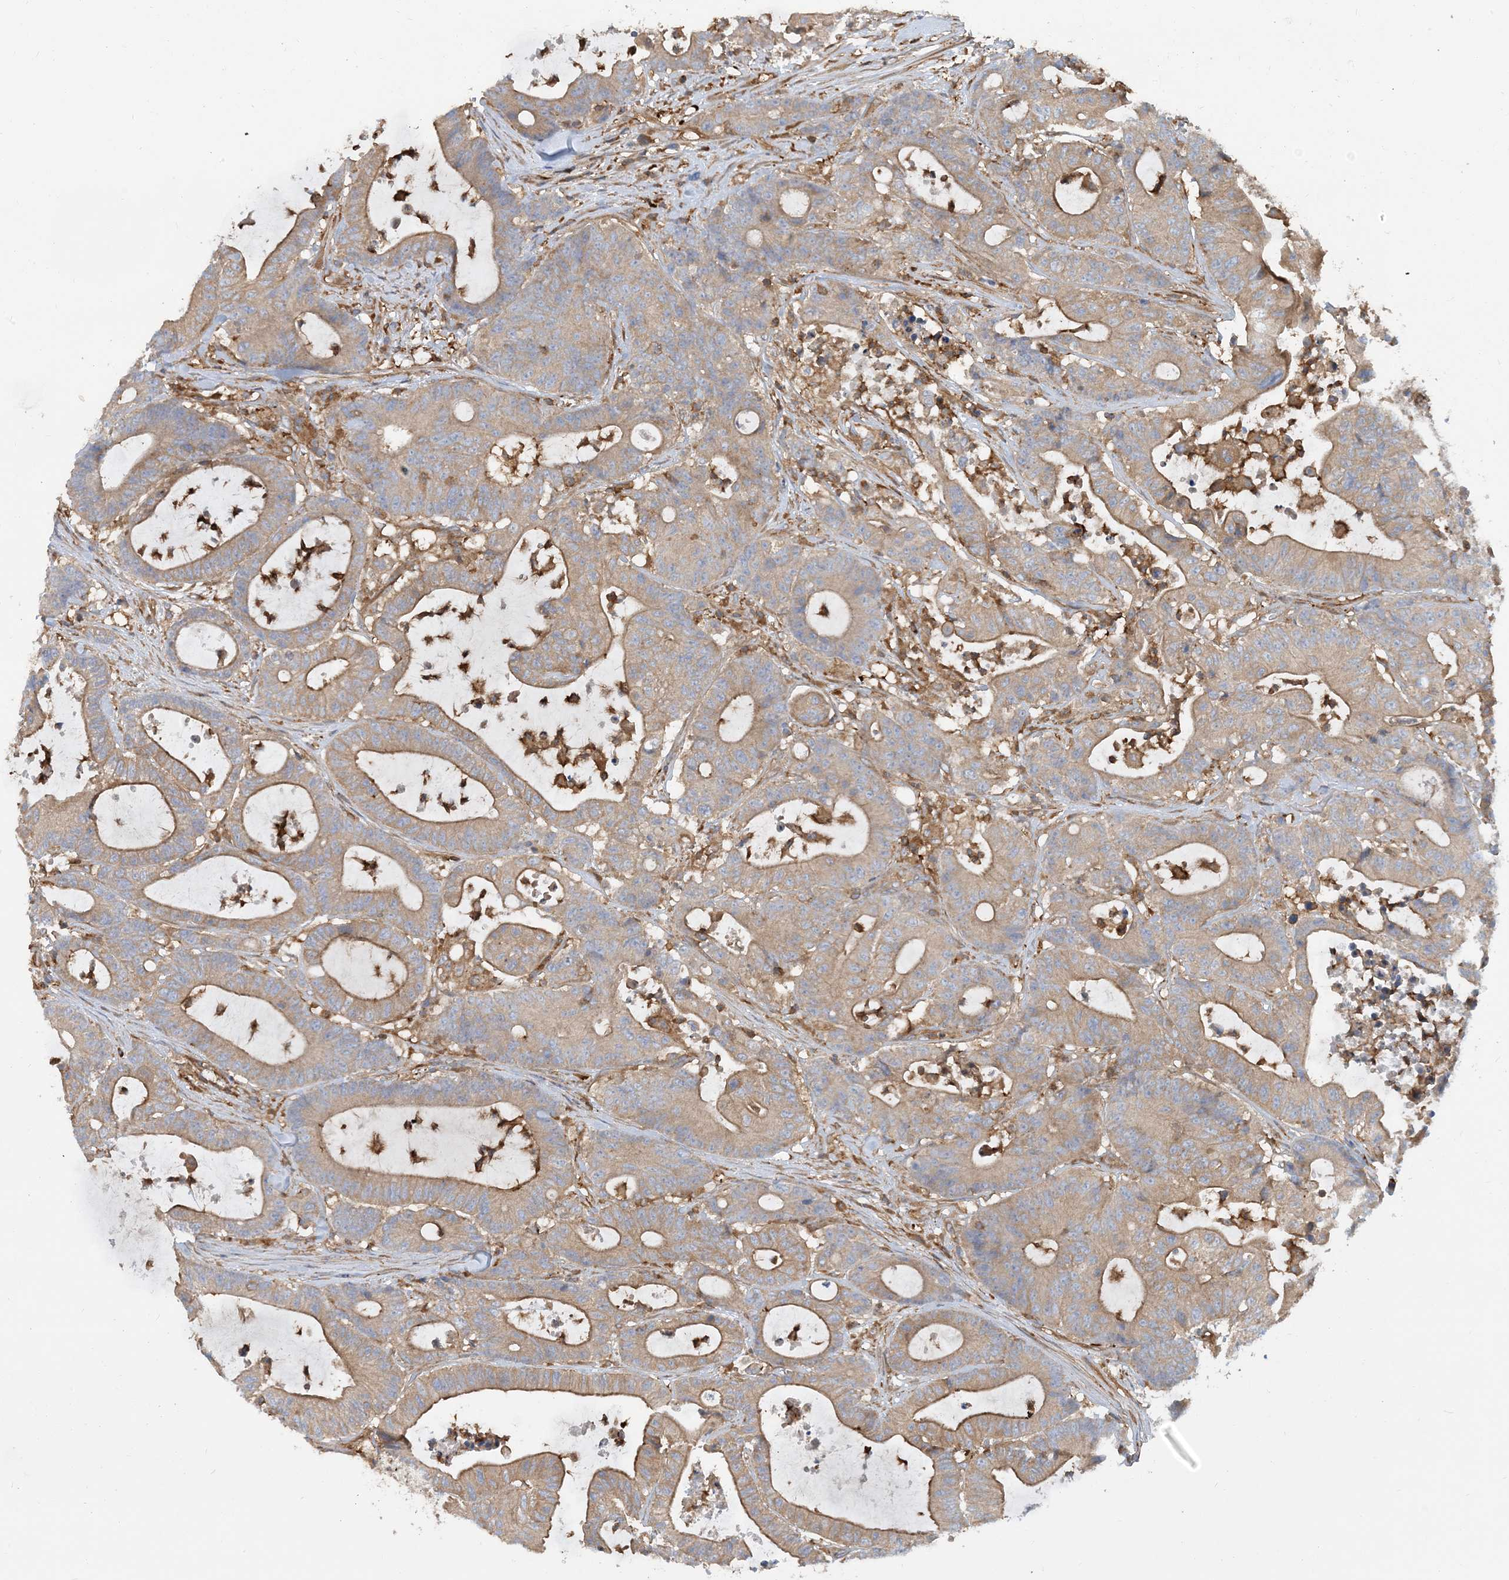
{"staining": {"intensity": "moderate", "quantity": ">75%", "location": "cytoplasmic/membranous"}, "tissue": "colorectal cancer", "cell_type": "Tumor cells", "image_type": "cancer", "snomed": [{"axis": "morphology", "description": "Adenocarcinoma, NOS"}, {"axis": "topography", "description": "Colon"}], "caption": "The image shows immunohistochemical staining of colorectal cancer (adenocarcinoma). There is moderate cytoplasmic/membranous expression is seen in about >75% of tumor cells. (DAB (3,3'-diaminobenzidine) IHC with brightfield microscopy, high magnification).", "gene": "SFMBT2", "patient": {"sex": "female", "age": 84}}